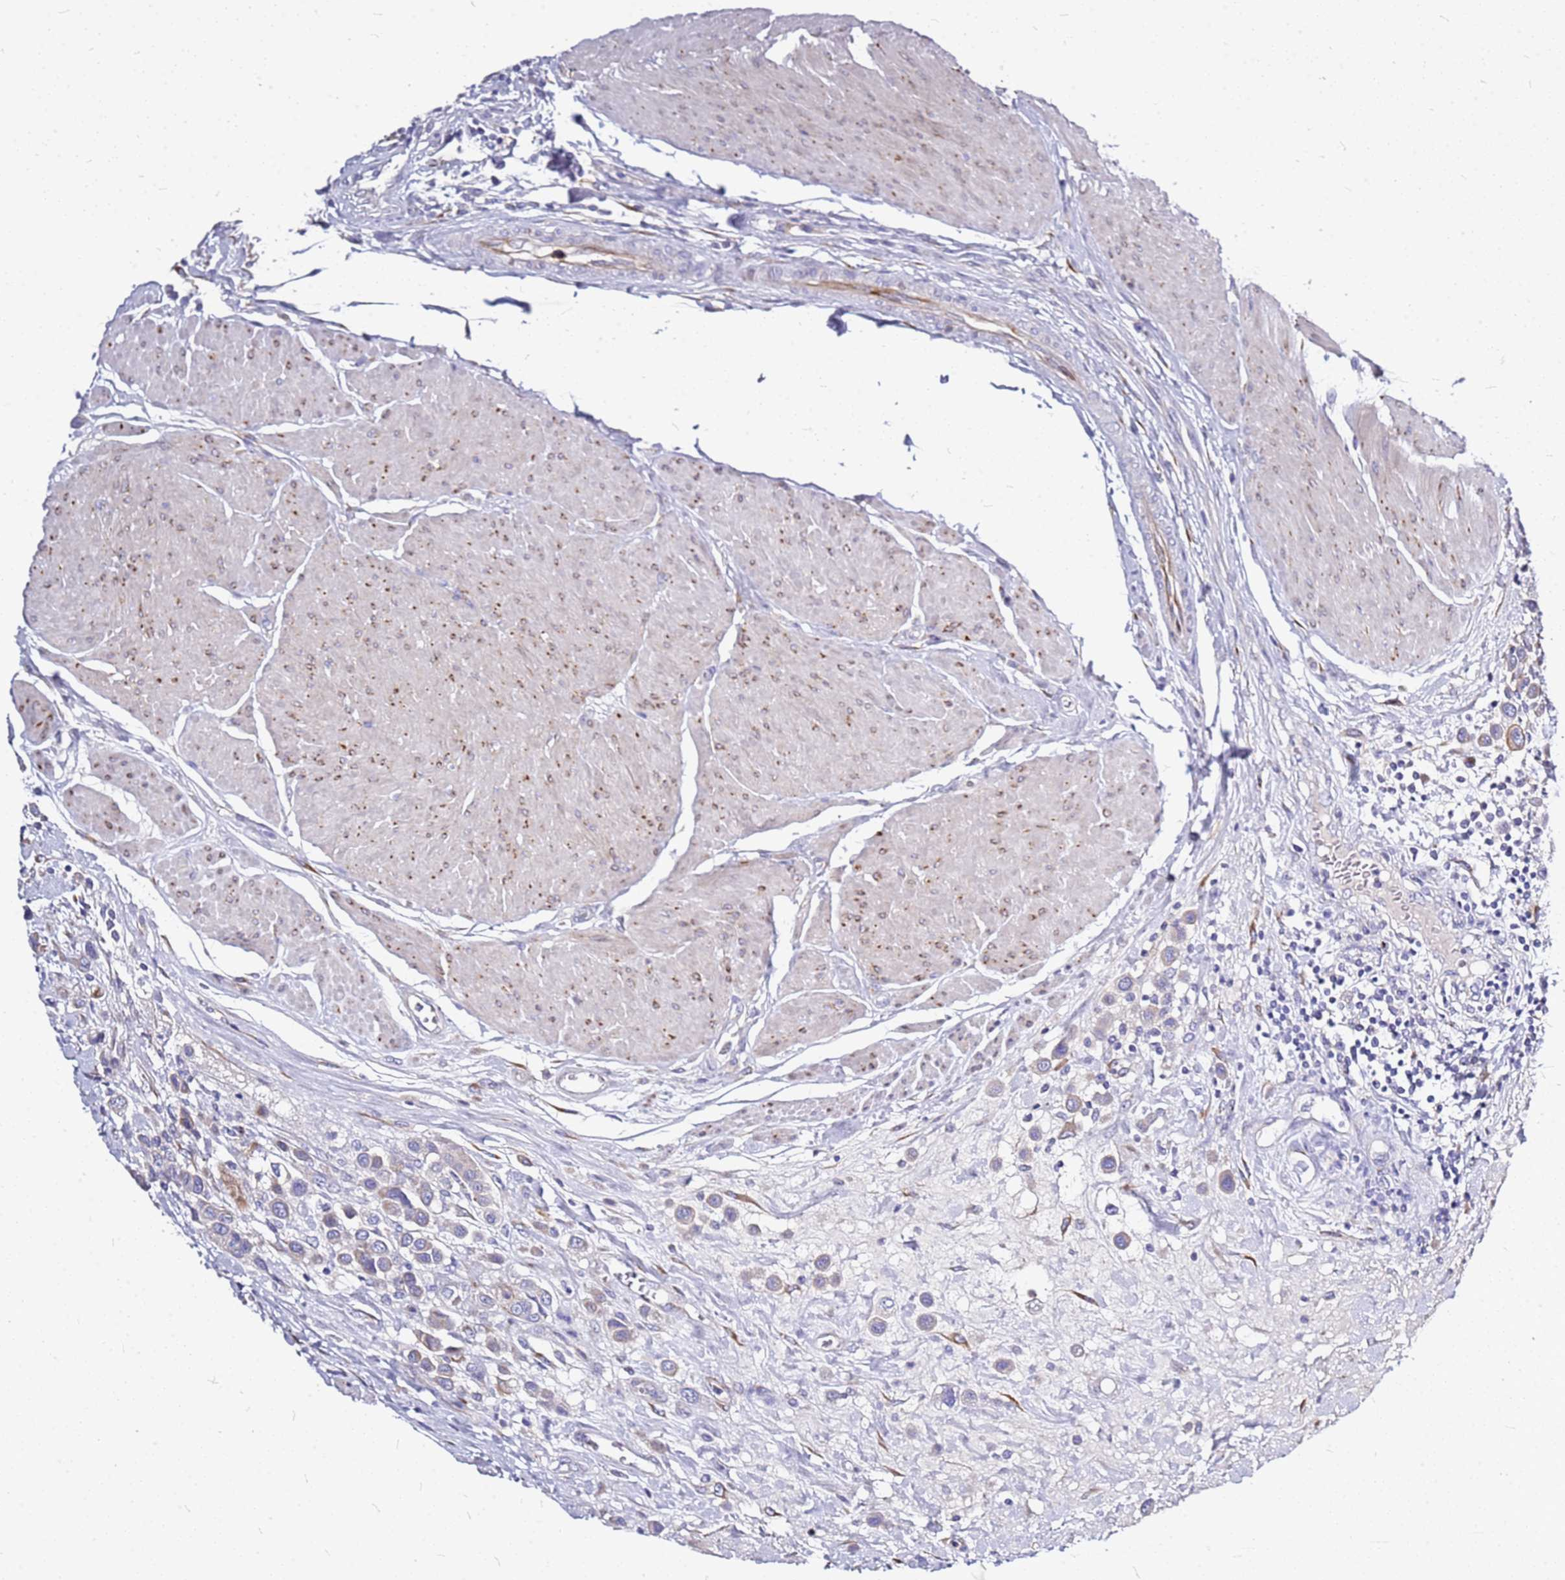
{"staining": {"intensity": "moderate", "quantity": "25%-75%", "location": "cytoplasmic/membranous"}, "tissue": "urothelial cancer", "cell_type": "Tumor cells", "image_type": "cancer", "snomed": [{"axis": "morphology", "description": "Urothelial carcinoma, High grade"}, {"axis": "topography", "description": "Urinary bladder"}], "caption": "Brown immunohistochemical staining in human urothelial carcinoma (high-grade) displays moderate cytoplasmic/membranous positivity in about 25%-75% of tumor cells.", "gene": "CASD1", "patient": {"sex": "male", "age": 50}}